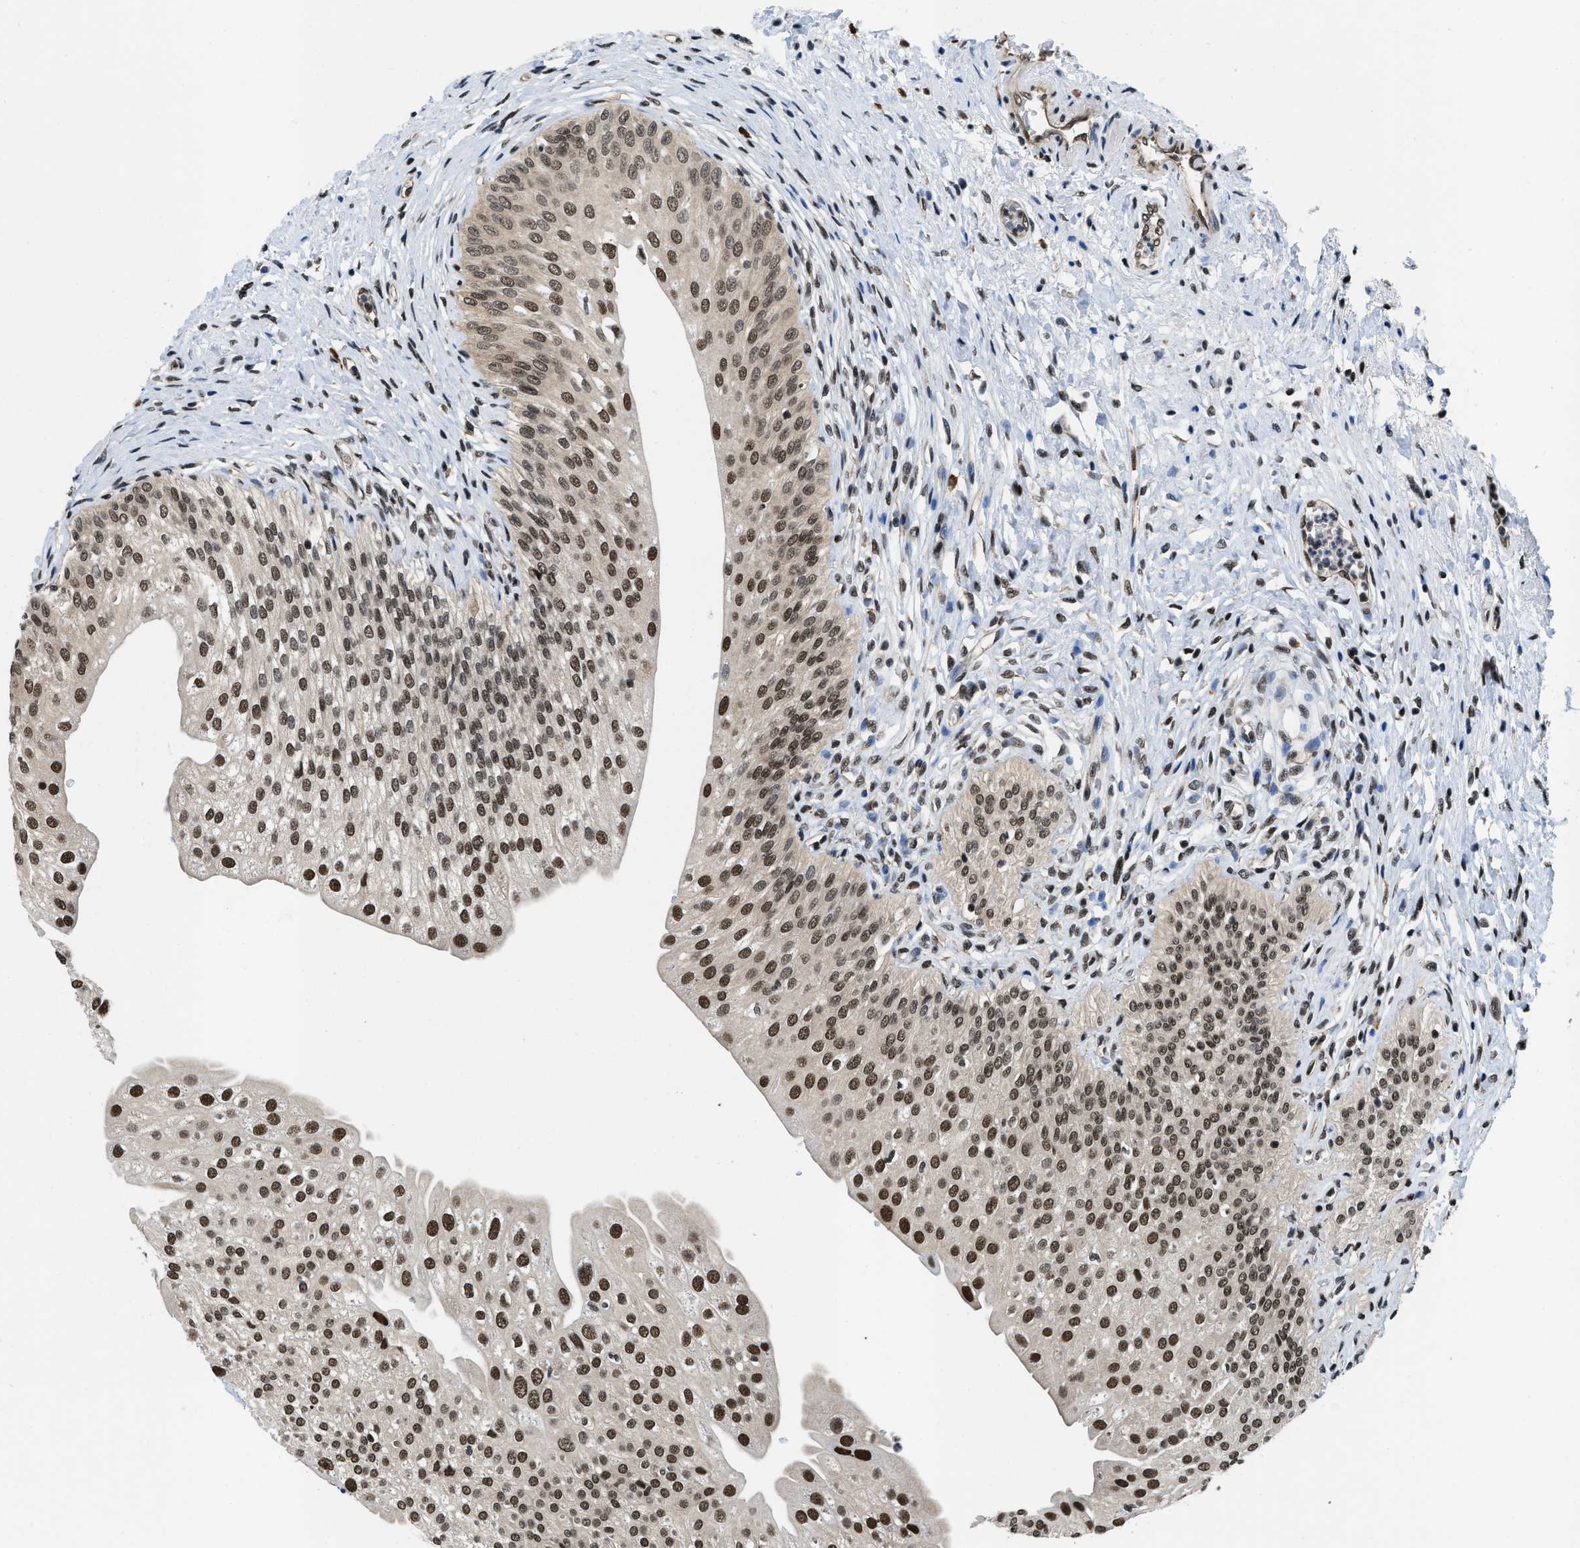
{"staining": {"intensity": "strong", "quantity": ">75%", "location": "nuclear"}, "tissue": "urinary bladder", "cell_type": "Urothelial cells", "image_type": "normal", "snomed": [{"axis": "morphology", "description": "Normal tissue, NOS"}, {"axis": "topography", "description": "Urinary bladder"}], "caption": "Normal urinary bladder exhibits strong nuclear positivity in about >75% of urothelial cells.", "gene": "SAFB", "patient": {"sex": "male", "age": 46}}